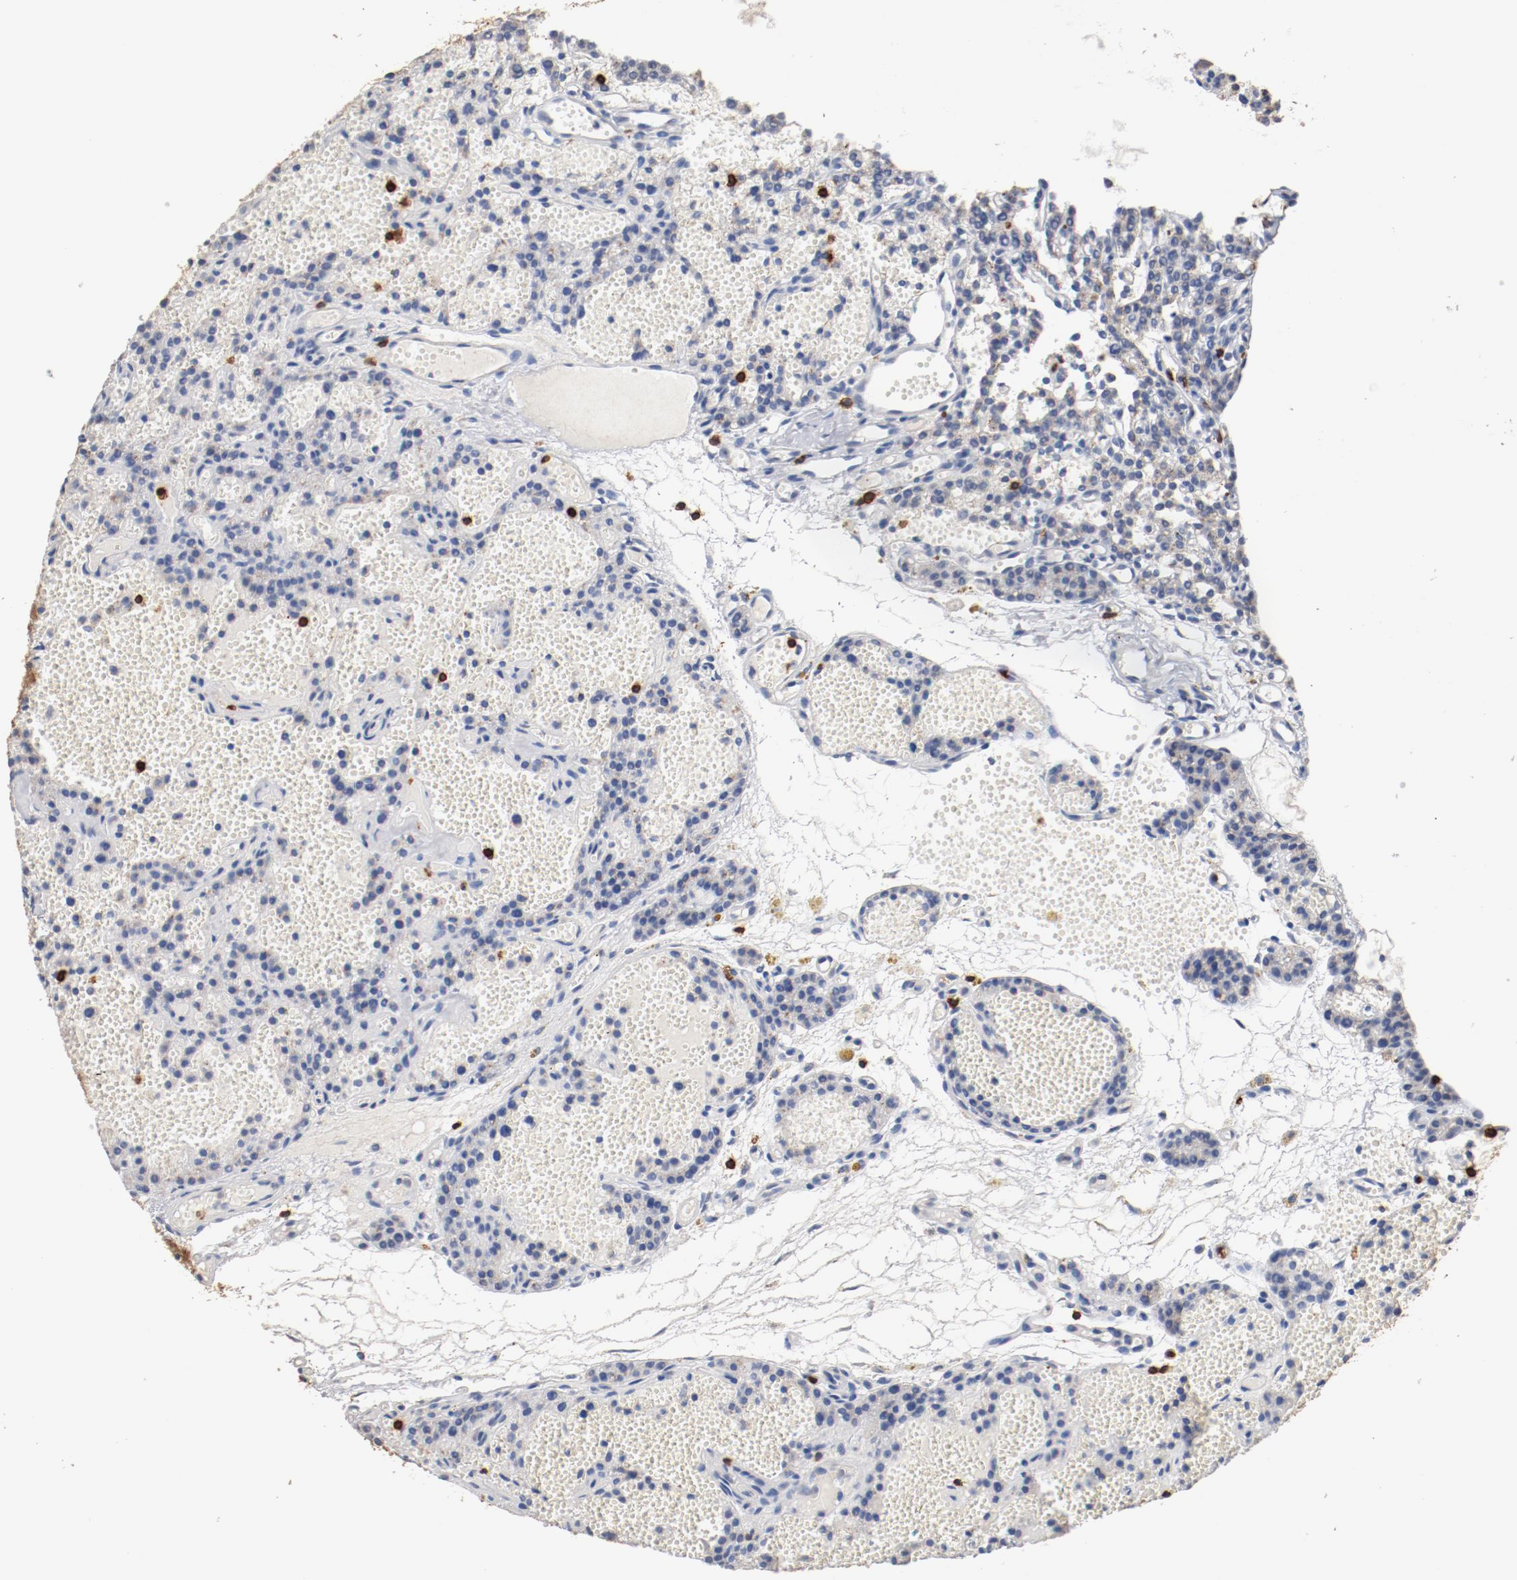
{"staining": {"intensity": "negative", "quantity": "none", "location": "none"}, "tissue": "parathyroid gland", "cell_type": "Glandular cells", "image_type": "normal", "snomed": [{"axis": "morphology", "description": "Normal tissue, NOS"}, {"axis": "topography", "description": "Parathyroid gland"}], "caption": "Immunohistochemical staining of unremarkable parathyroid gland demonstrates no significant expression in glandular cells.", "gene": "CD247", "patient": {"sex": "male", "age": 25}}